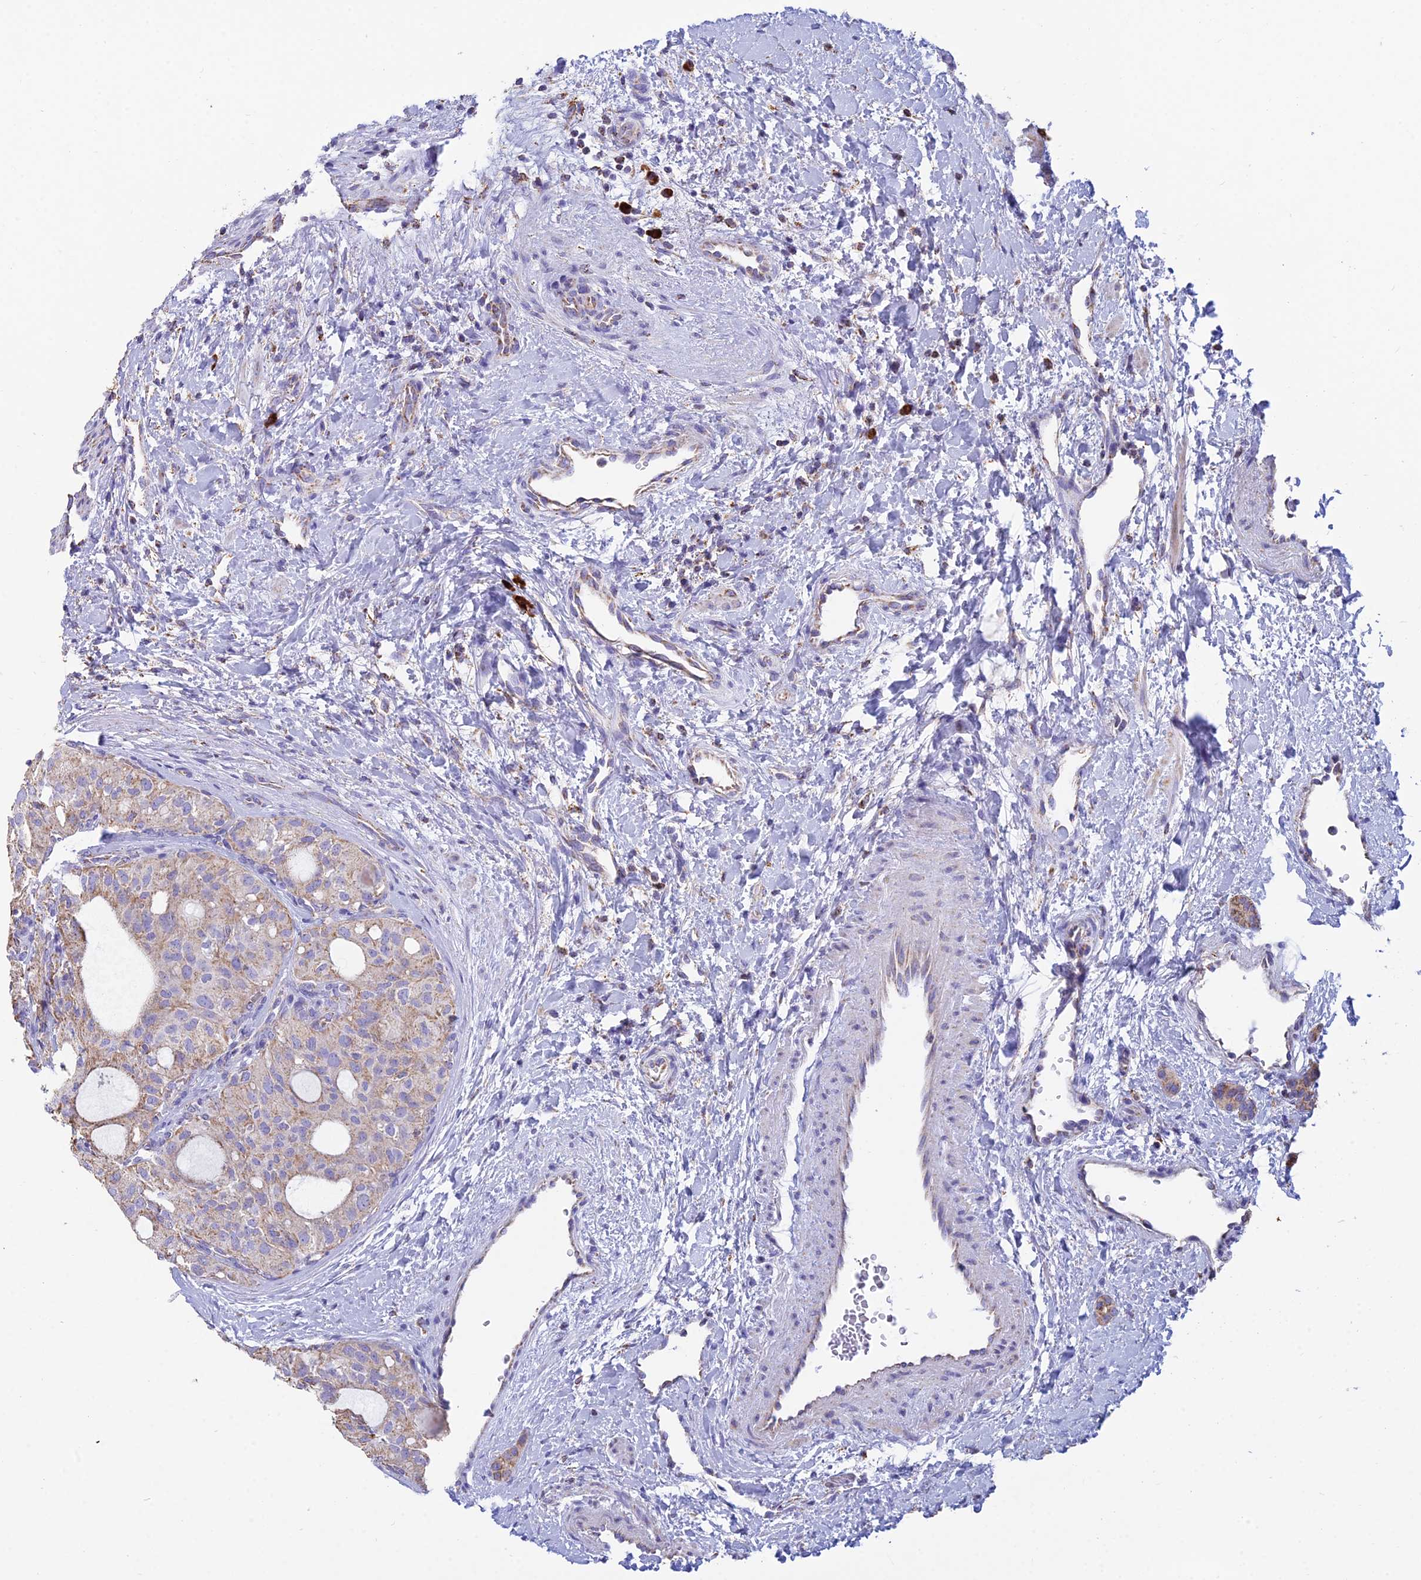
{"staining": {"intensity": "weak", "quantity": ">75%", "location": "cytoplasmic/membranous"}, "tissue": "thyroid cancer", "cell_type": "Tumor cells", "image_type": "cancer", "snomed": [{"axis": "morphology", "description": "Follicular adenoma carcinoma, NOS"}, {"axis": "topography", "description": "Thyroid gland"}], "caption": "Immunohistochemistry (IHC) image of neoplastic tissue: thyroid cancer (follicular adenoma carcinoma) stained using immunohistochemistry (IHC) exhibits low levels of weak protein expression localized specifically in the cytoplasmic/membranous of tumor cells, appearing as a cytoplasmic/membranous brown color.", "gene": "OR2W3", "patient": {"sex": "male", "age": 75}}